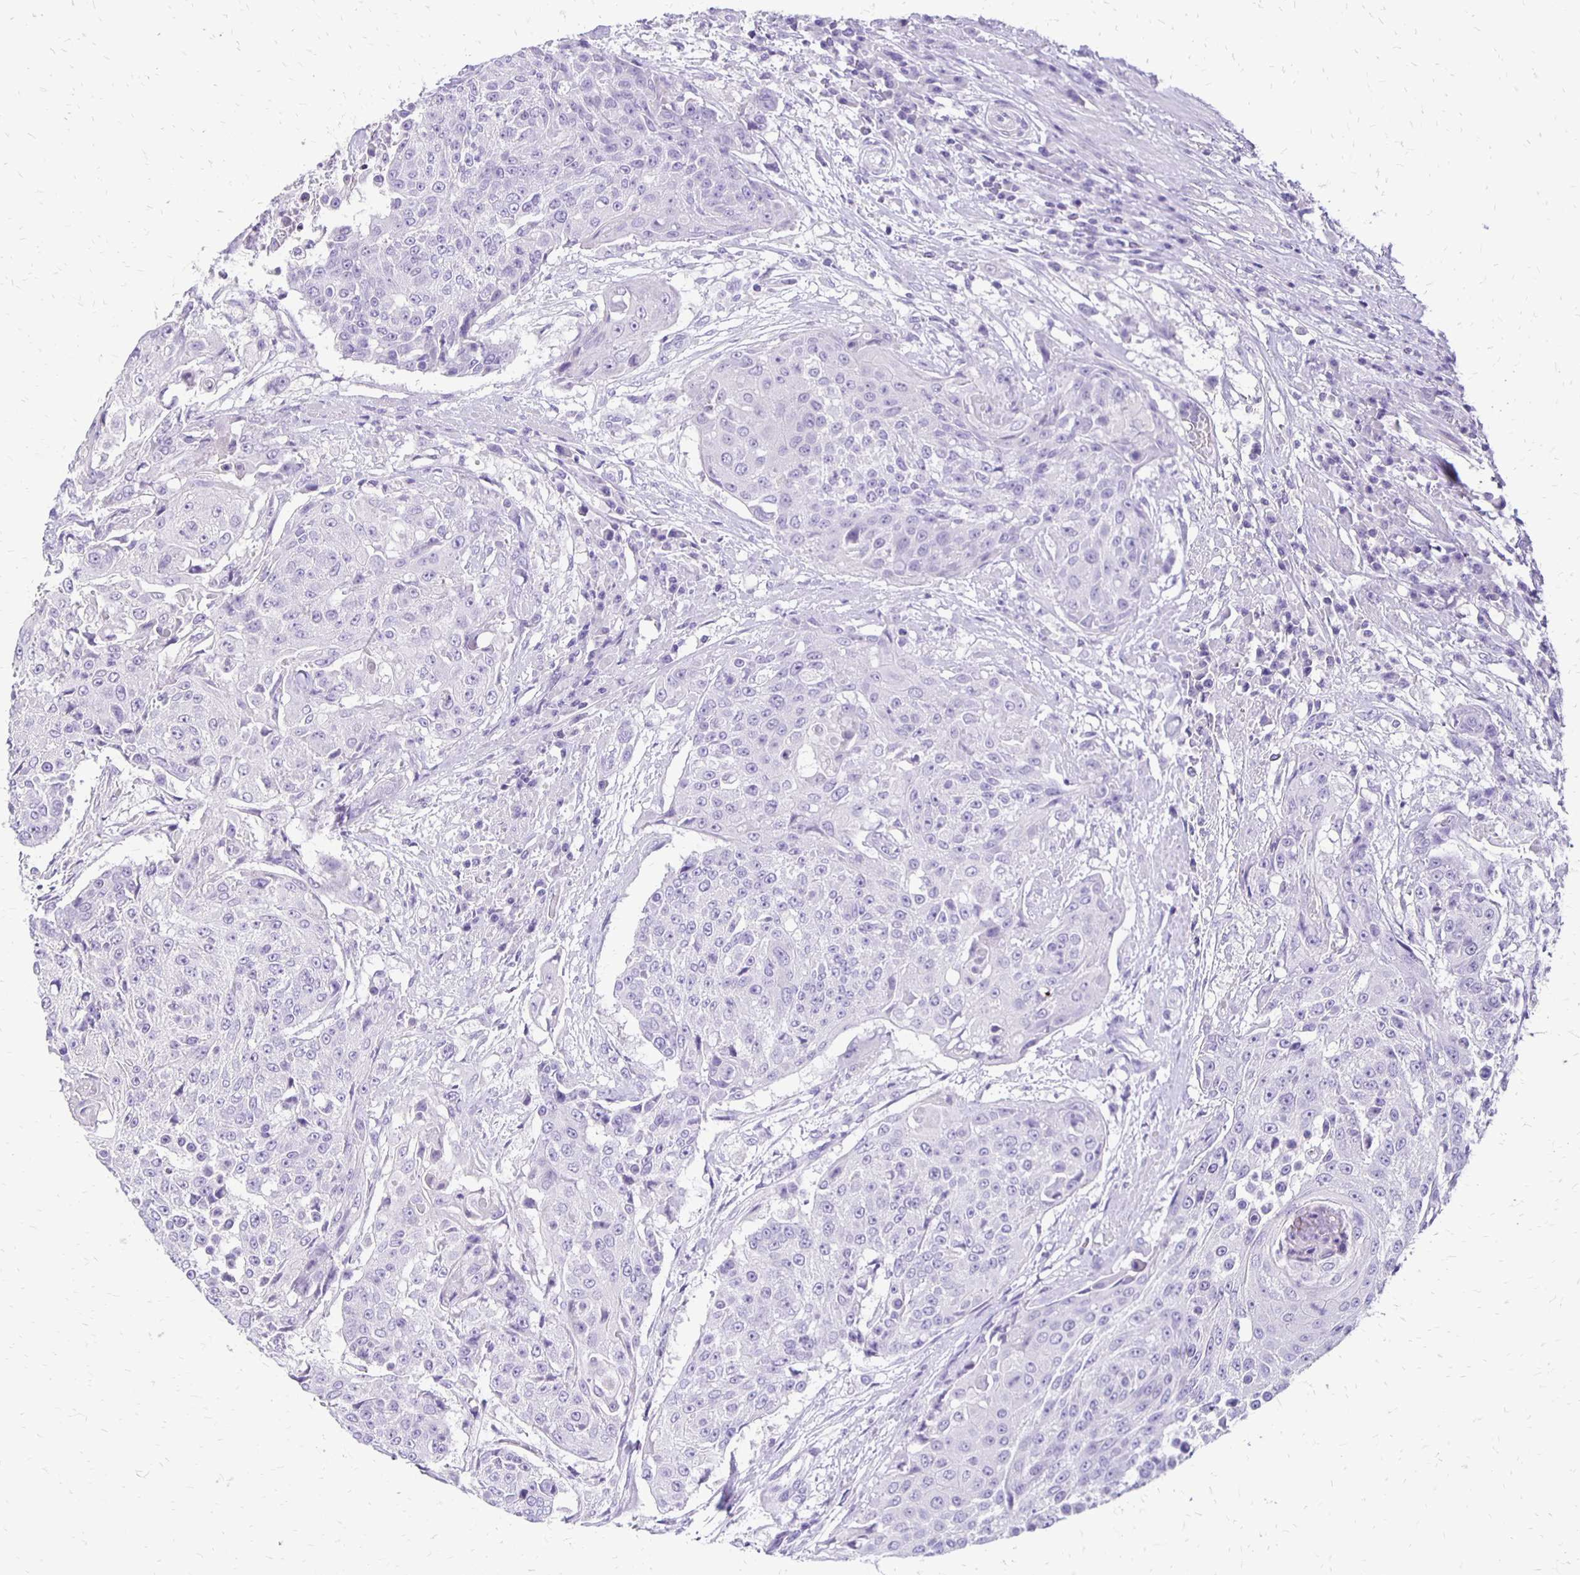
{"staining": {"intensity": "negative", "quantity": "none", "location": "none"}, "tissue": "urothelial cancer", "cell_type": "Tumor cells", "image_type": "cancer", "snomed": [{"axis": "morphology", "description": "Urothelial carcinoma, High grade"}, {"axis": "topography", "description": "Urinary bladder"}], "caption": "The micrograph reveals no staining of tumor cells in urothelial cancer.", "gene": "ANKRD45", "patient": {"sex": "female", "age": 63}}